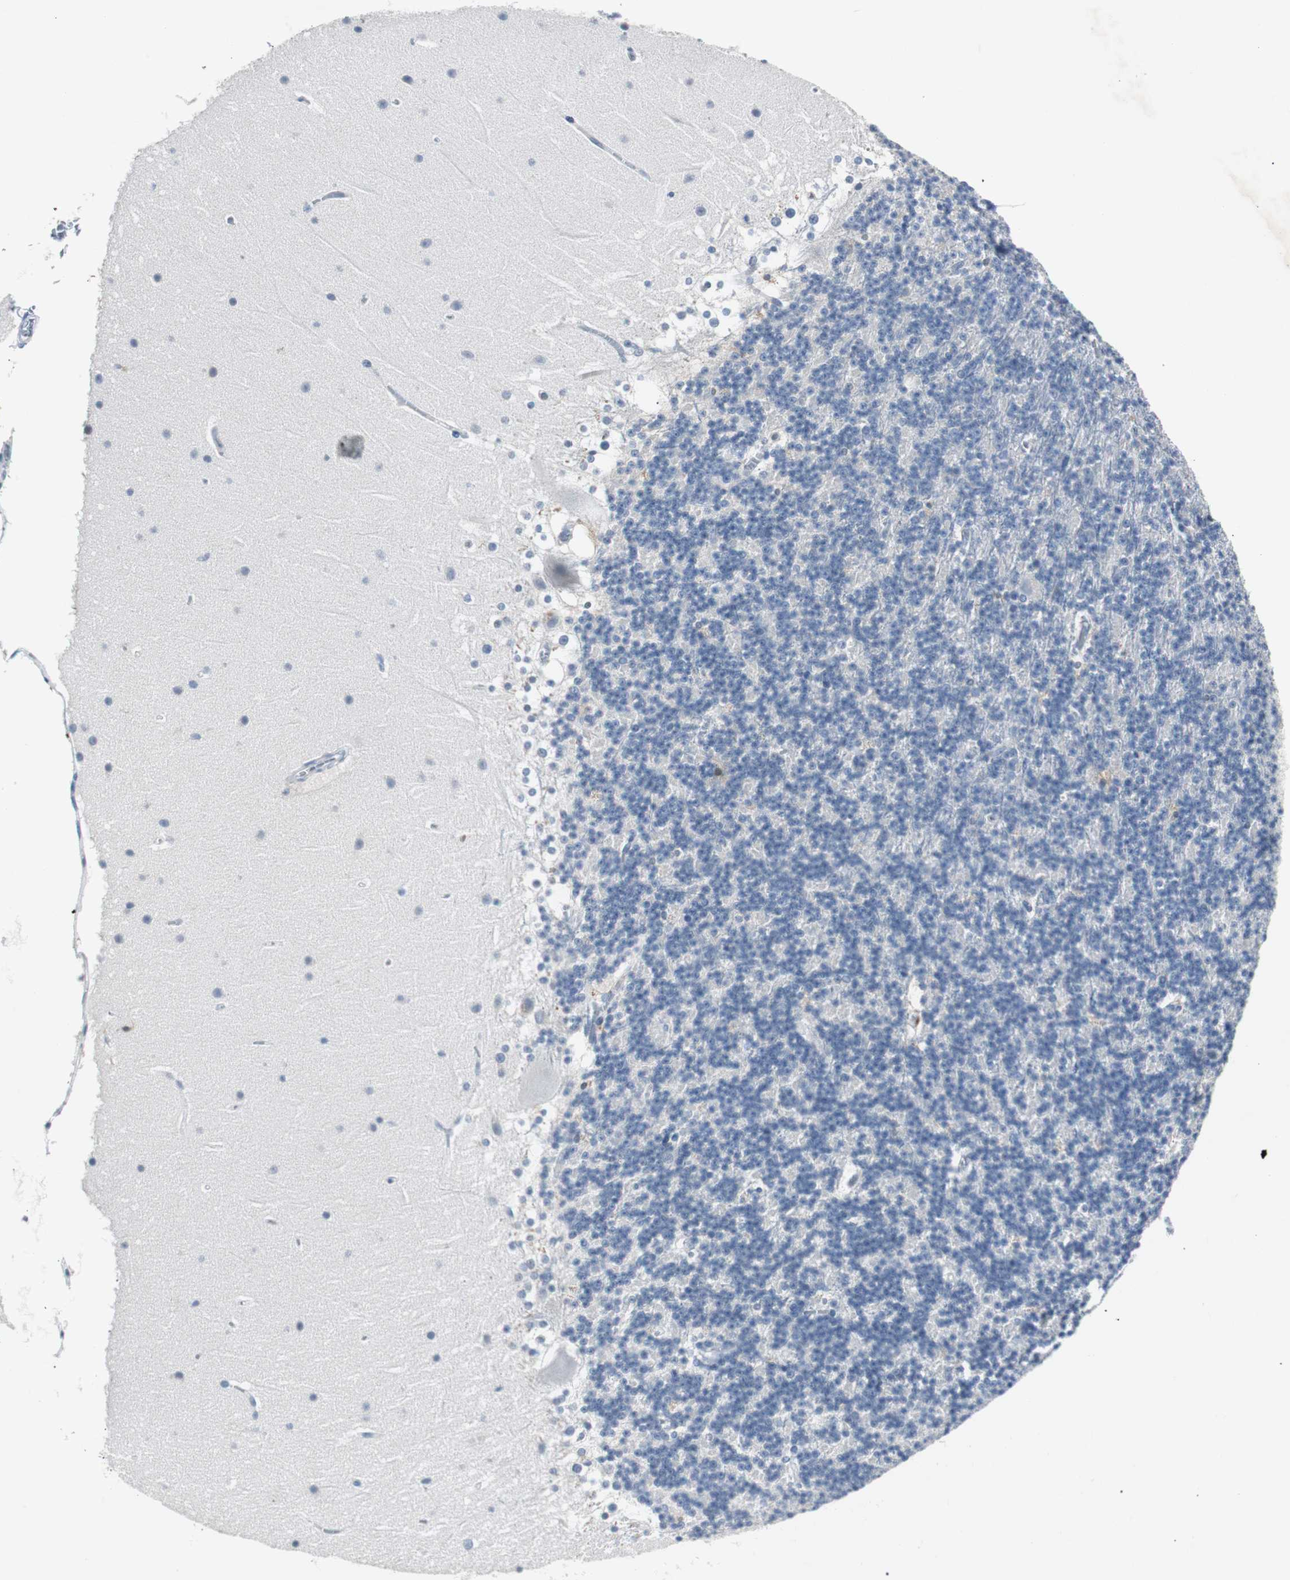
{"staining": {"intensity": "negative", "quantity": "none", "location": "none"}, "tissue": "cerebellum", "cell_type": "Cells in granular layer", "image_type": "normal", "snomed": [{"axis": "morphology", "description": "Normal tissue, NOS"}, {"axis": "topography", "description": "Cerebellum"}], "caption": "This is a photomicrograph of immunohistochemistry (IHC) staining of benign cerebellum, which shows no expression in cells in granular layer.", "gene": "SOX30", "patient": {"sex": "female", "age": 19}}